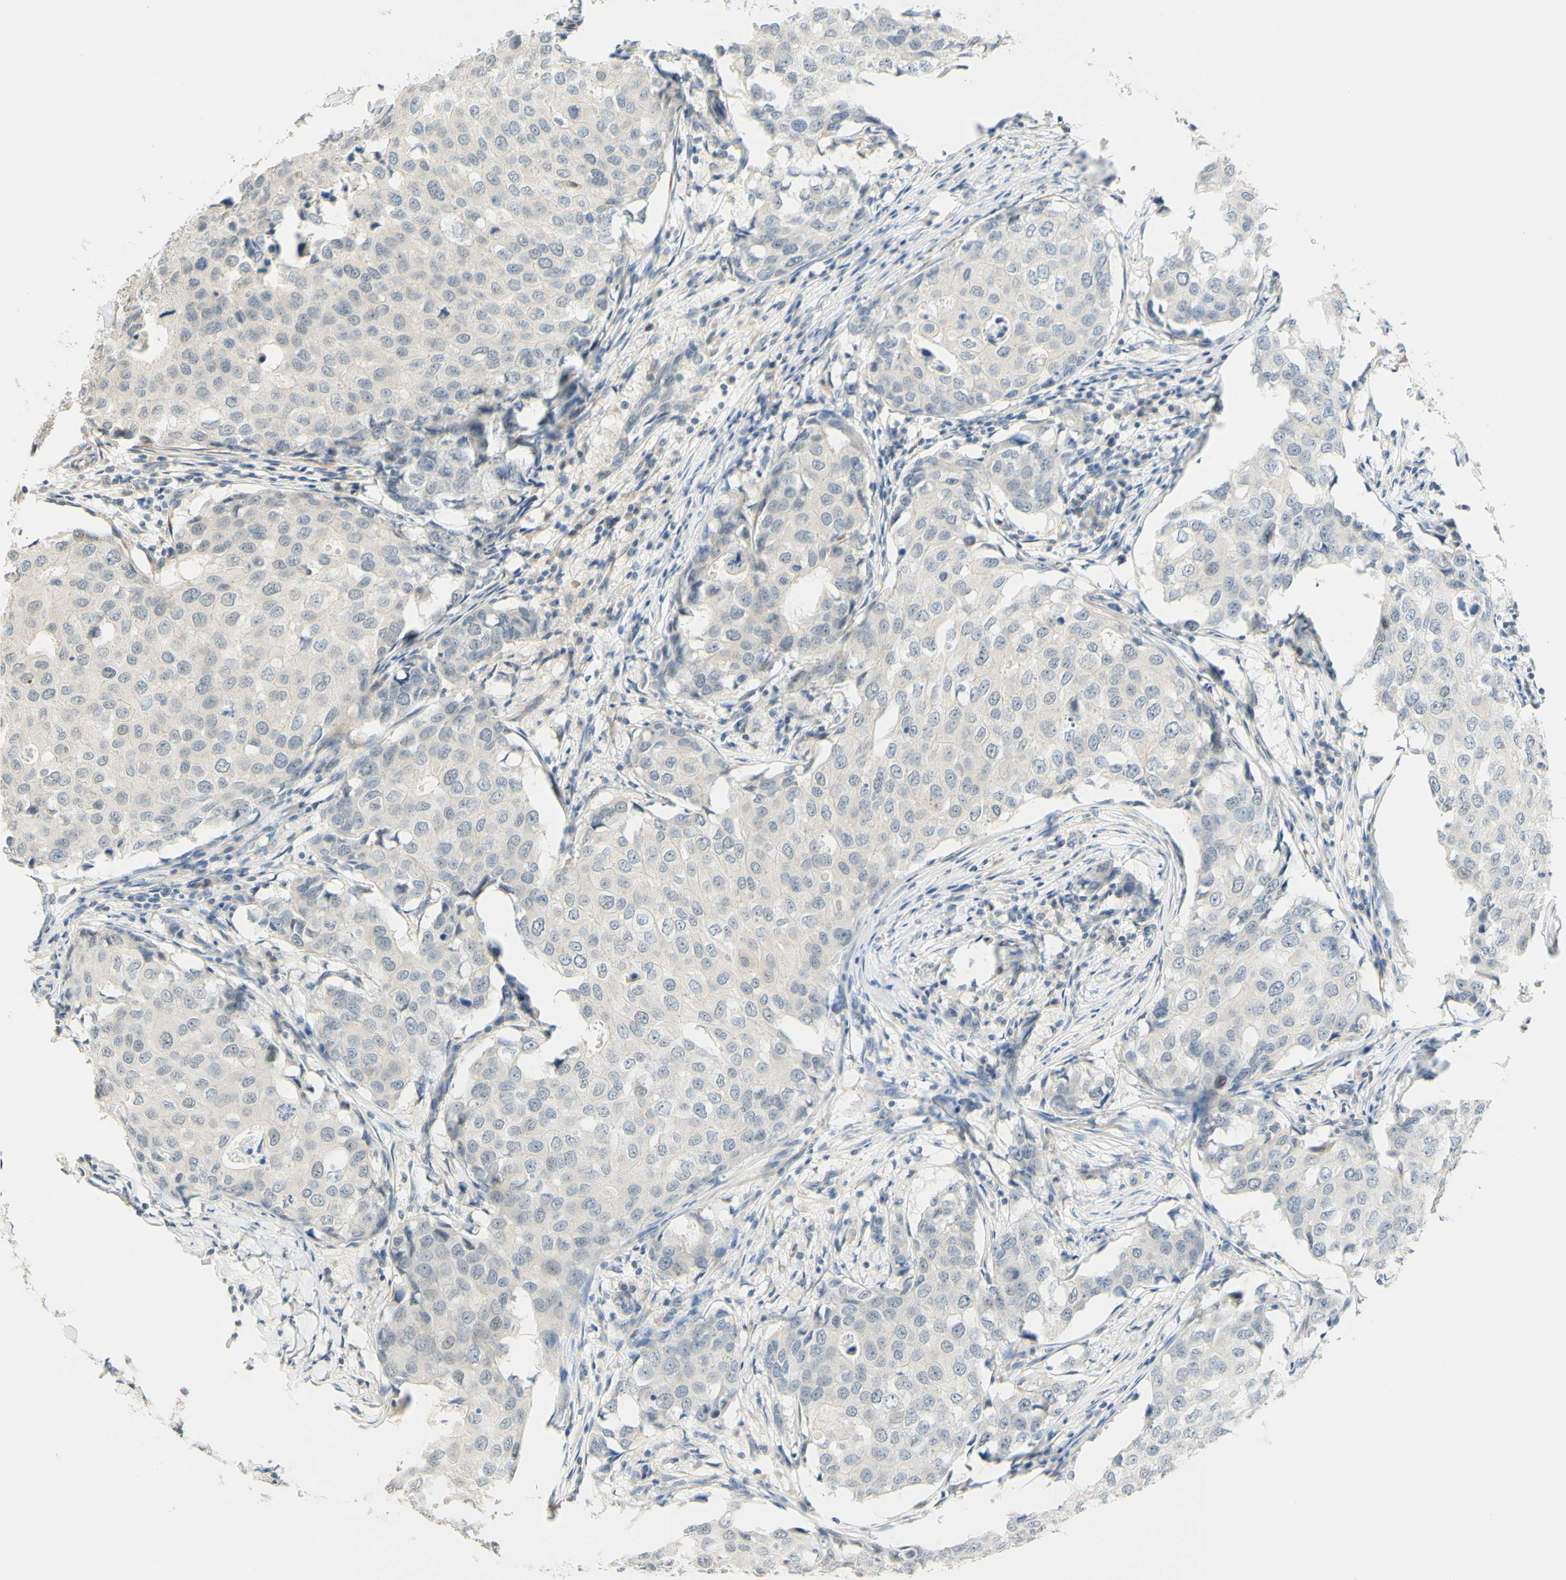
{"staining": {"intensity": "negative", "quantity": "none", "location": "none"}, "tissue": "breast cancer", "cell_type": "Tumor cells", "image_type": "cancer", "snomed": [{"axis": "morphology", "description": "Duct carcinoma"}, {"axis": "topography", "description": "Breast"}], "caption": "An immunohistochemistry histopathology image of breast intraductal carcinoma is shown. There is no staining in tumor cells of breast intraductal carcinoma.", "gene": "MAG", "patient": {"sex": "female", "age": 27}}